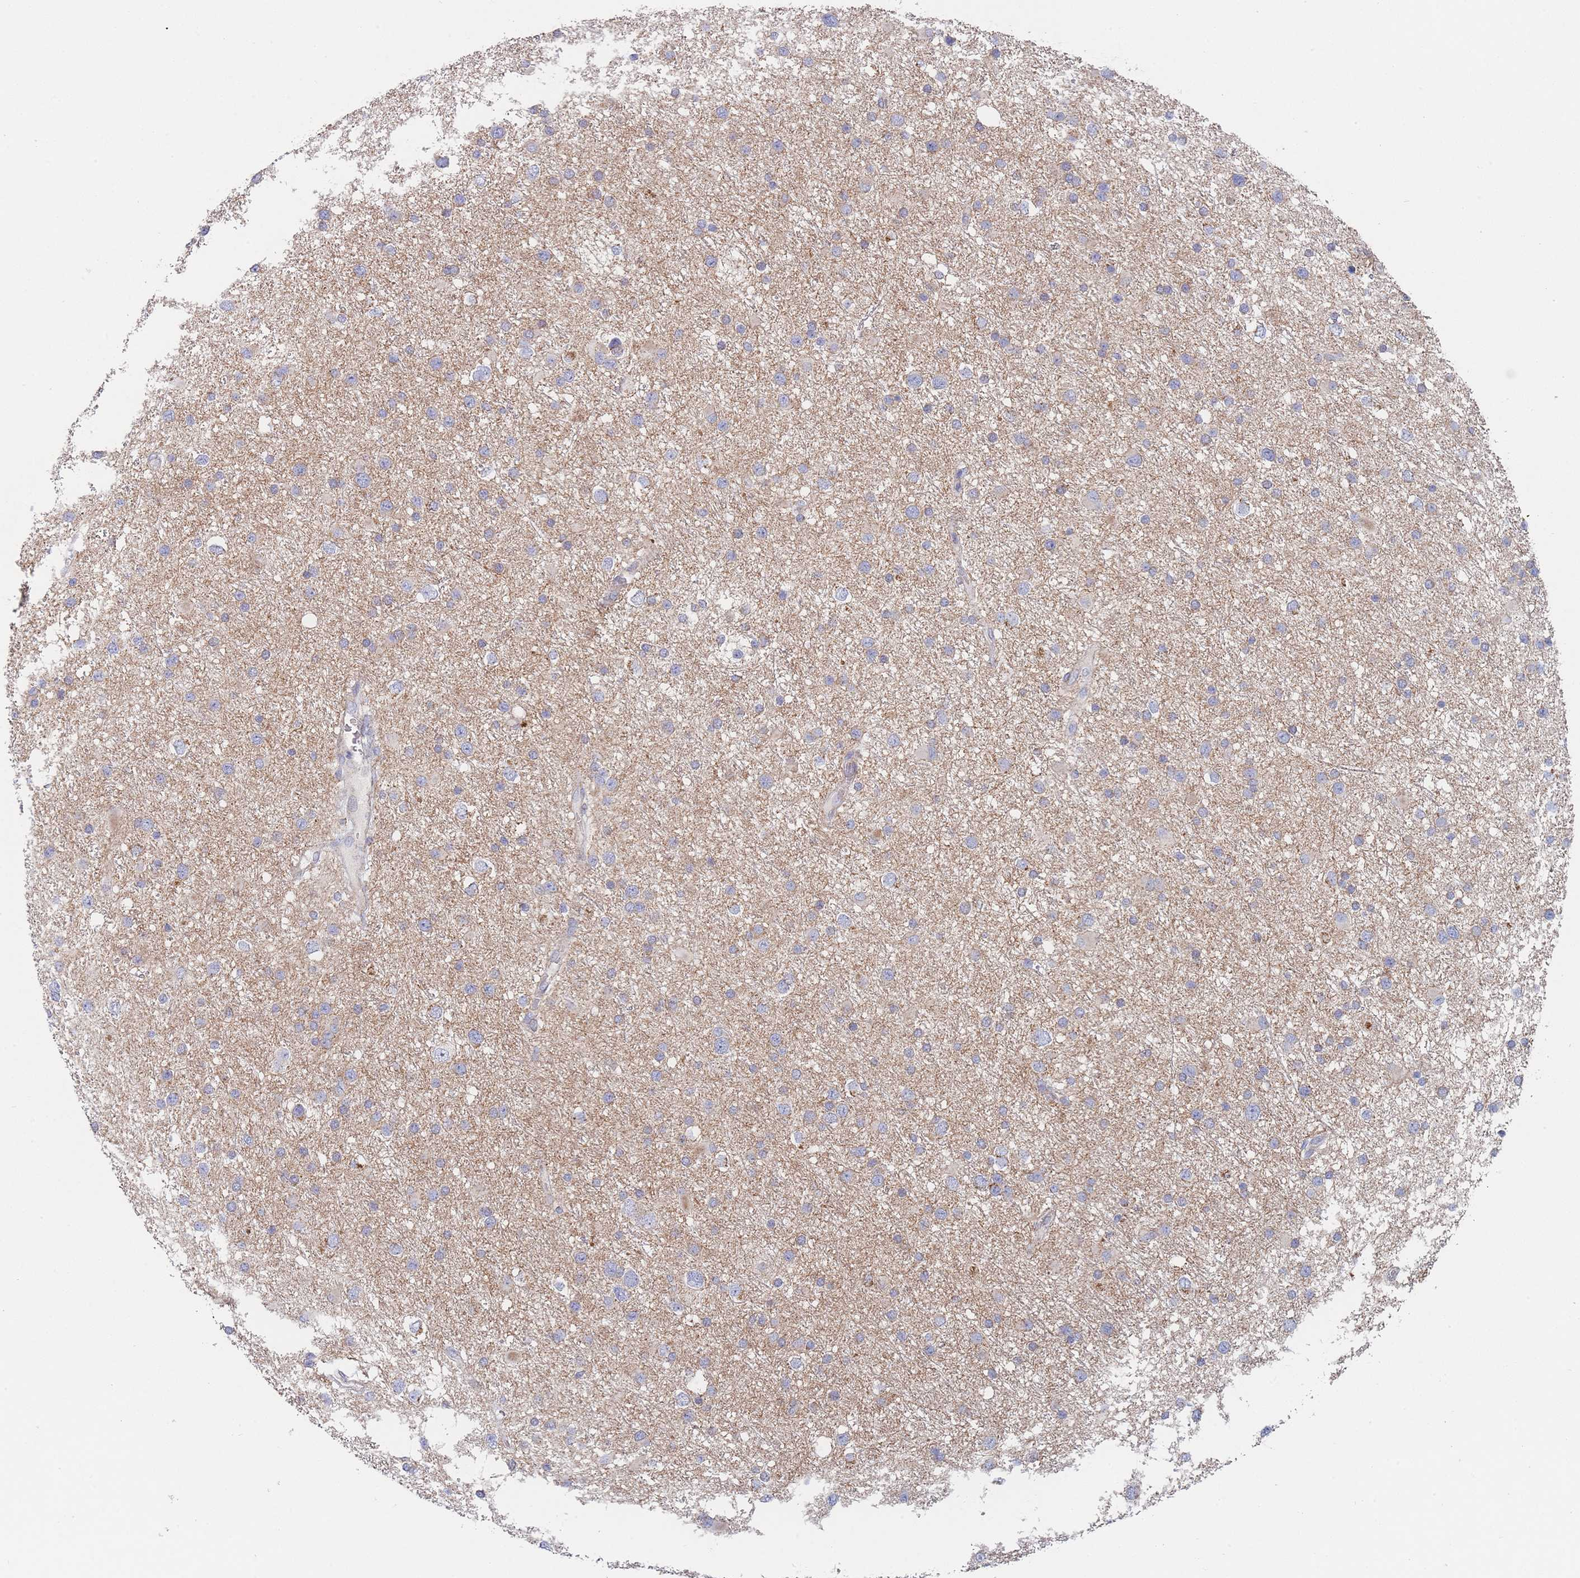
{"staining": {"intensity": "moderate", "quantity": "<25%", "location": "cytoplasmic/membranous"}, "tissue": "glioma", "cell_type": "Tumor cells", "image_type": "cancer", "snomed": [{"axis": "morphology", "description": "Glioma, malignant, Low grade"}, {"axis": "topography", "description": "Brain"}], "caption": "A photomicrograph of human glioma stained for a protein shows moderate cytoplasmic/membranous brown staining in tumor cells.", "gene": "IKZF4", "patient": {"sex": "female", "age": 32}}